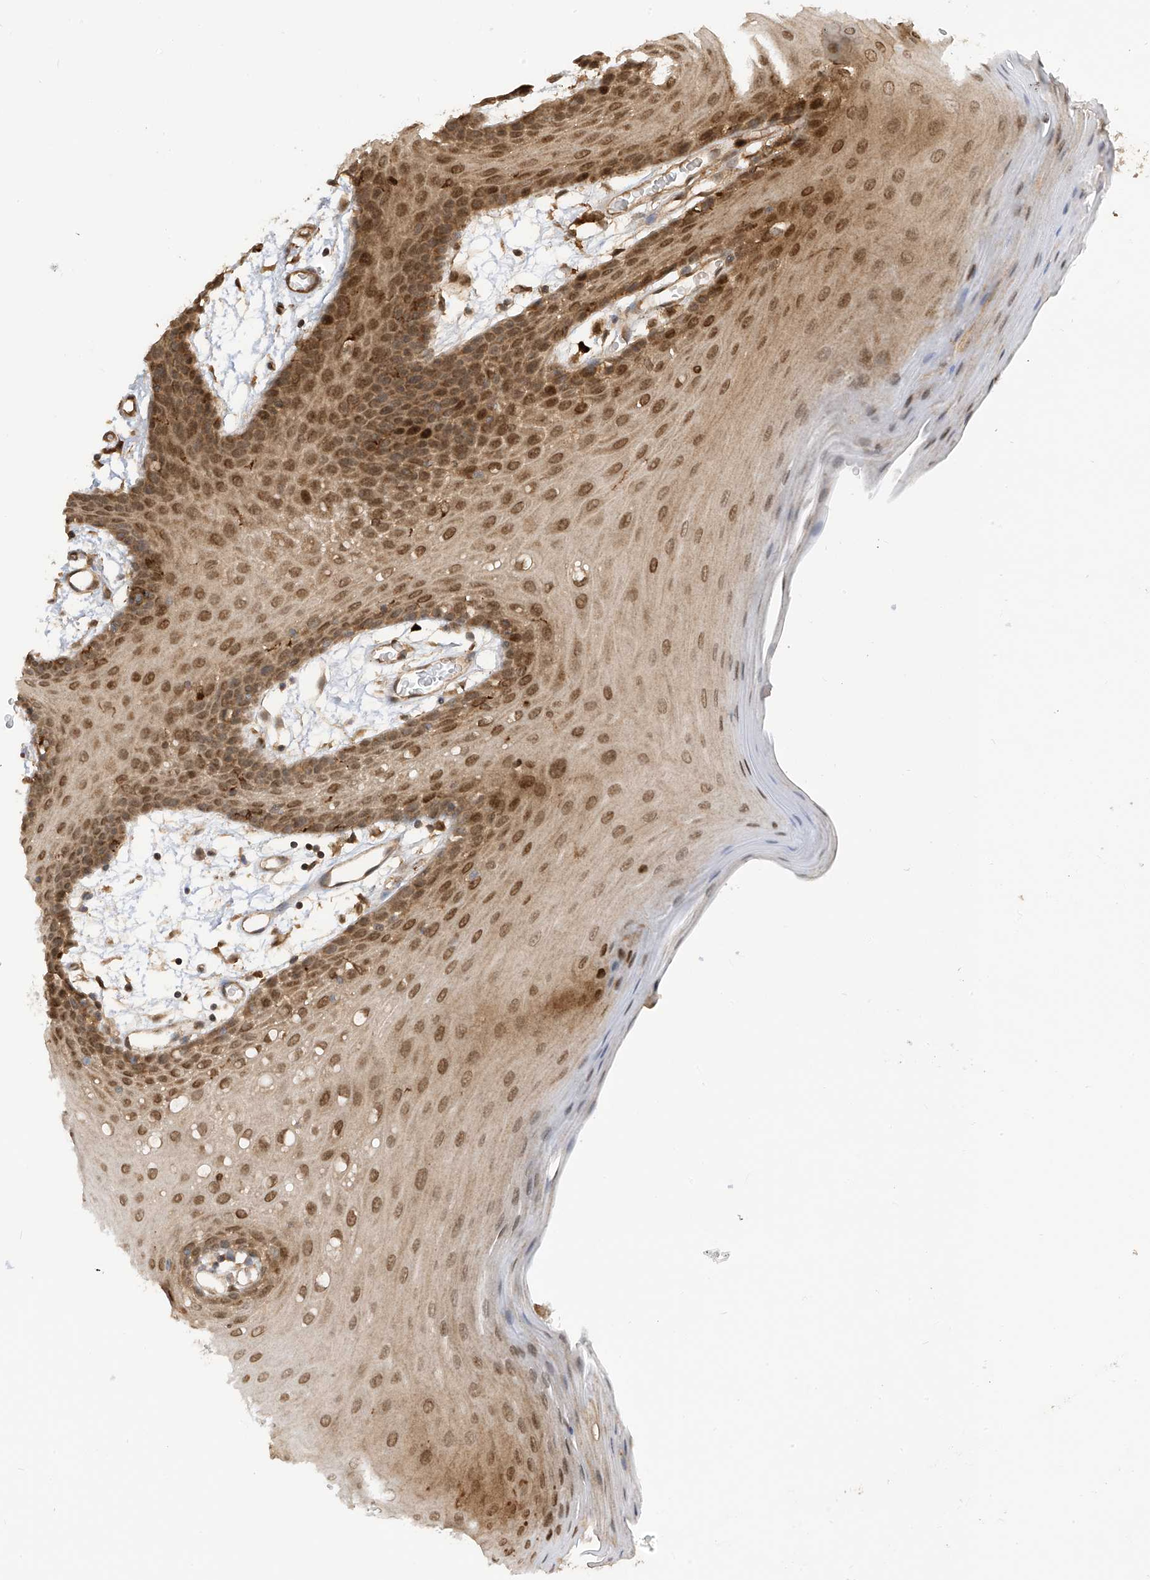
{"staining": {"intensity": "moderate", "quantity": ">75%", "location": "cytoplasmic/membranous,nuclear"}, "tissue": "oral mucosa", "cell_type": "Squamous epithelial cells", "image_type": "normal", "snomed": [{"axis": "morphology", "description": "Normal tissue, NOS"}, {"axis": "topography", "description": "Skeletal muscle"}, {"axis": "topography", "description": "Oral tissue"}, {"axis": "topography", "description": "Salivary gland"}, {"axis": "topography", "description": "Peripheral nerve tissue"}], "caption": "Protein expression analysis of normal oral mucosa exhibits moderate cytoplasmic/membranous,nuclear staining in approximately >75% of squamous epithelial cells. (DAB (3,3'-diaminobenzidine) = brown stain, brightfield microscopy at high magnification).", "gene": "ATAD2B", "patient": {"sex": "male", "age": 54}}